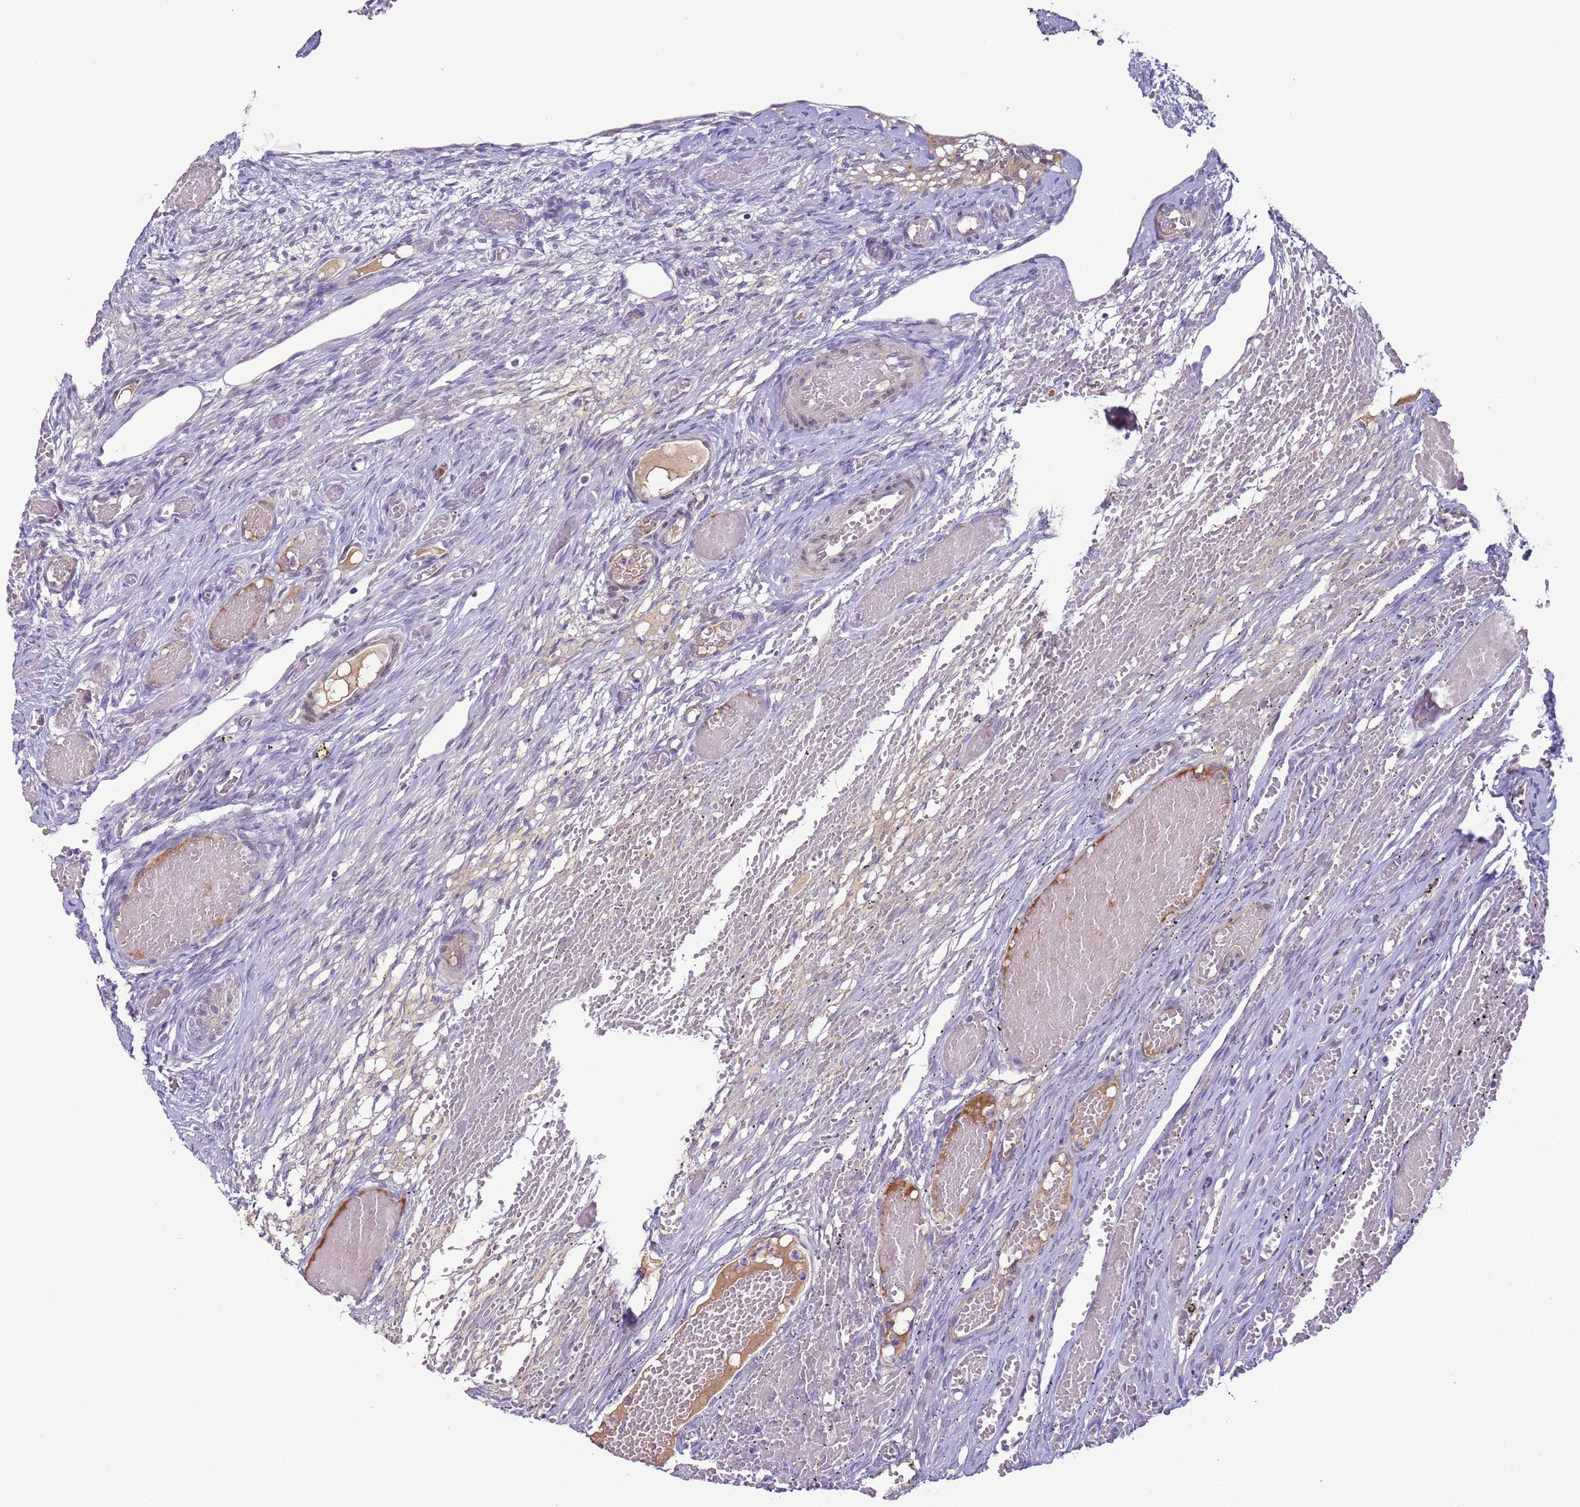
{"staining": {"intensity": "negative", "quantity": "none", "location": "none"}, "tissue": "ovary", "cell_type": "Ovarian stroma cells", "image_type": "normal", "snomed": [{"axis": "morphology", "description": "Adenocarcinoma, NOS"}, {"axis": "topography", "description": "Endometrium"}], "caption": "Ovarian stroma cells show no significant expression in unremarkable ovary. (Stains: DAB (3,3'-diaminobenzidine) immunohistochemistry with hematoxylin counter stain, Microscopy: brightfield microscopy at high magnification).", "gene": "NPAP1", "patient": {"sex": "female", "age": 32}}